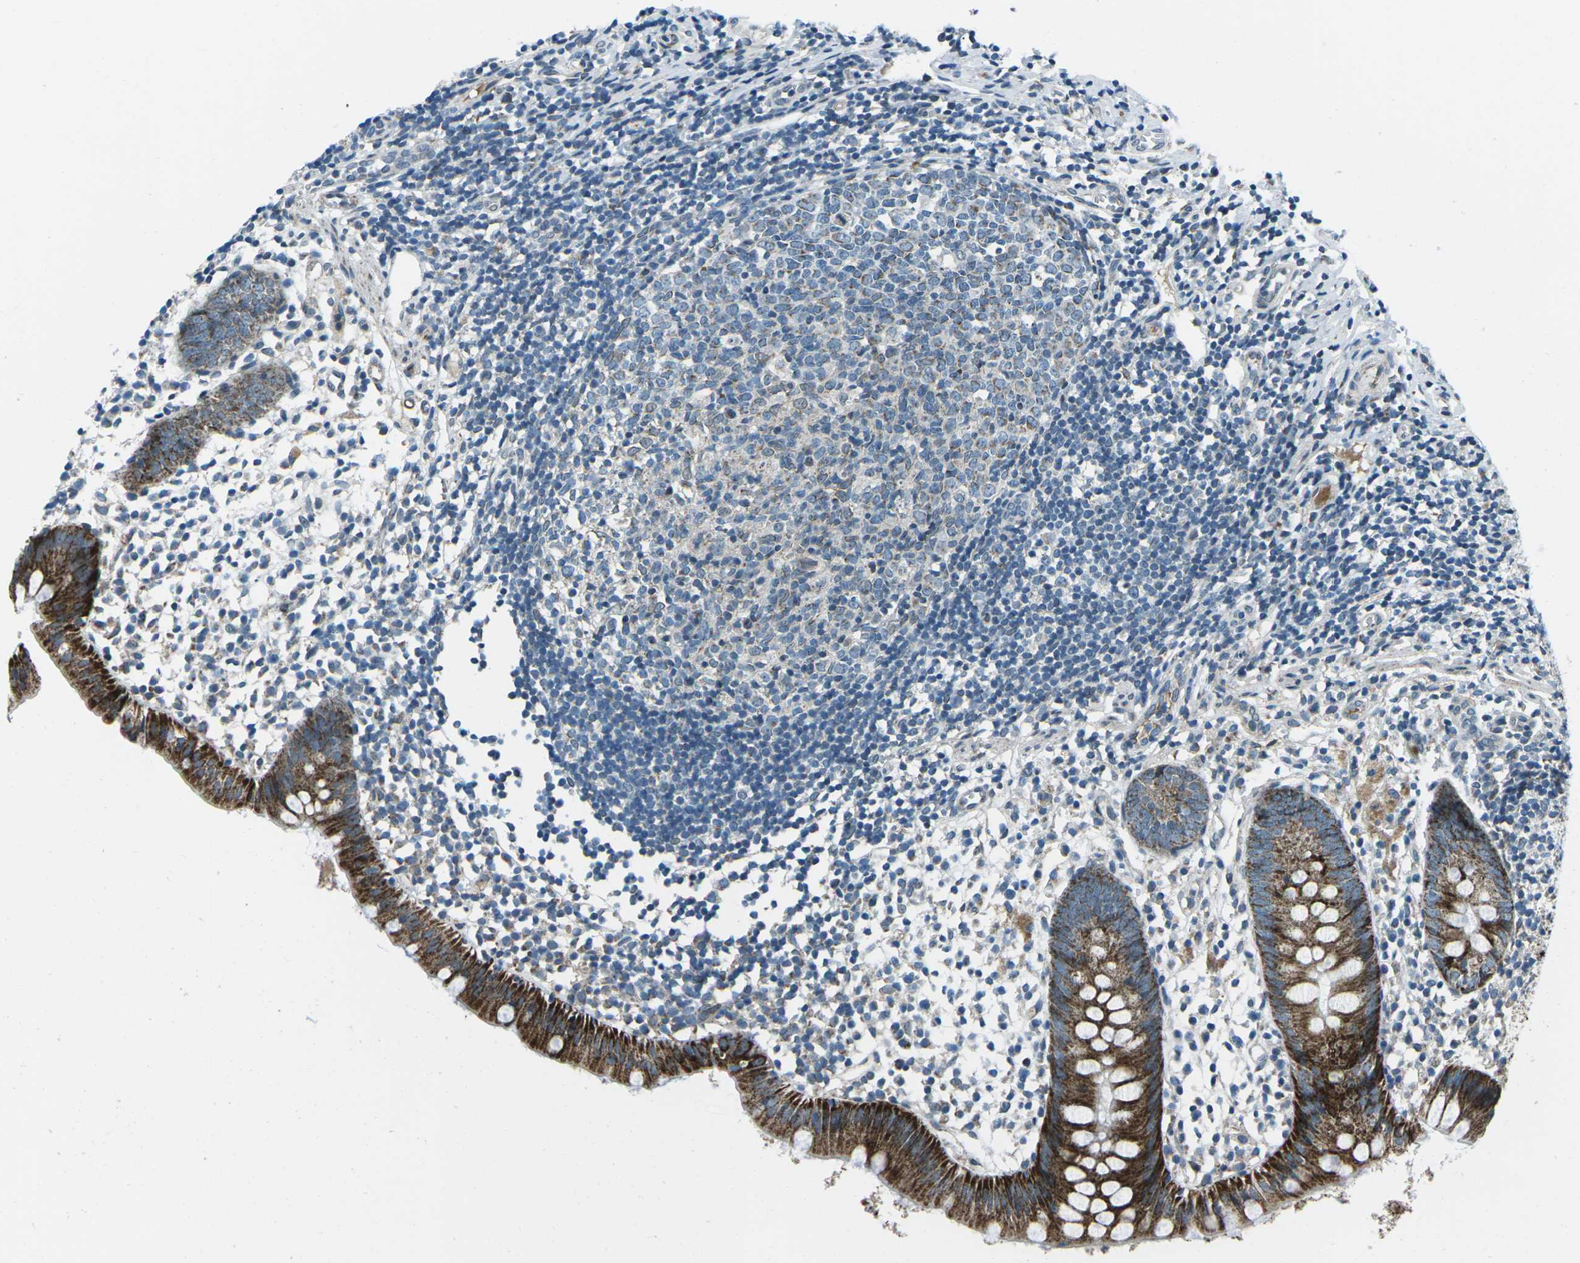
{"staining": {"intensity": "strong", "quantity": ">75%", "location": "cytoplasmic/membranous"}, "tissue": "appendix", "cell_type": "Glandular cells", "image_type": "normal", "snomed": [{"axis": "morphology", "description": "Normal tissue, NOS"}, {"axis": "topography", "description": "Appendix"}], "caption": "Immunohistochemical staining of normal appendix demonstrates high levels of strong cytoplasmic/membranous staining in about >75% of glandular cells.", "gene": "RFESD", "patient": {"sex": "female", "age": 20}}